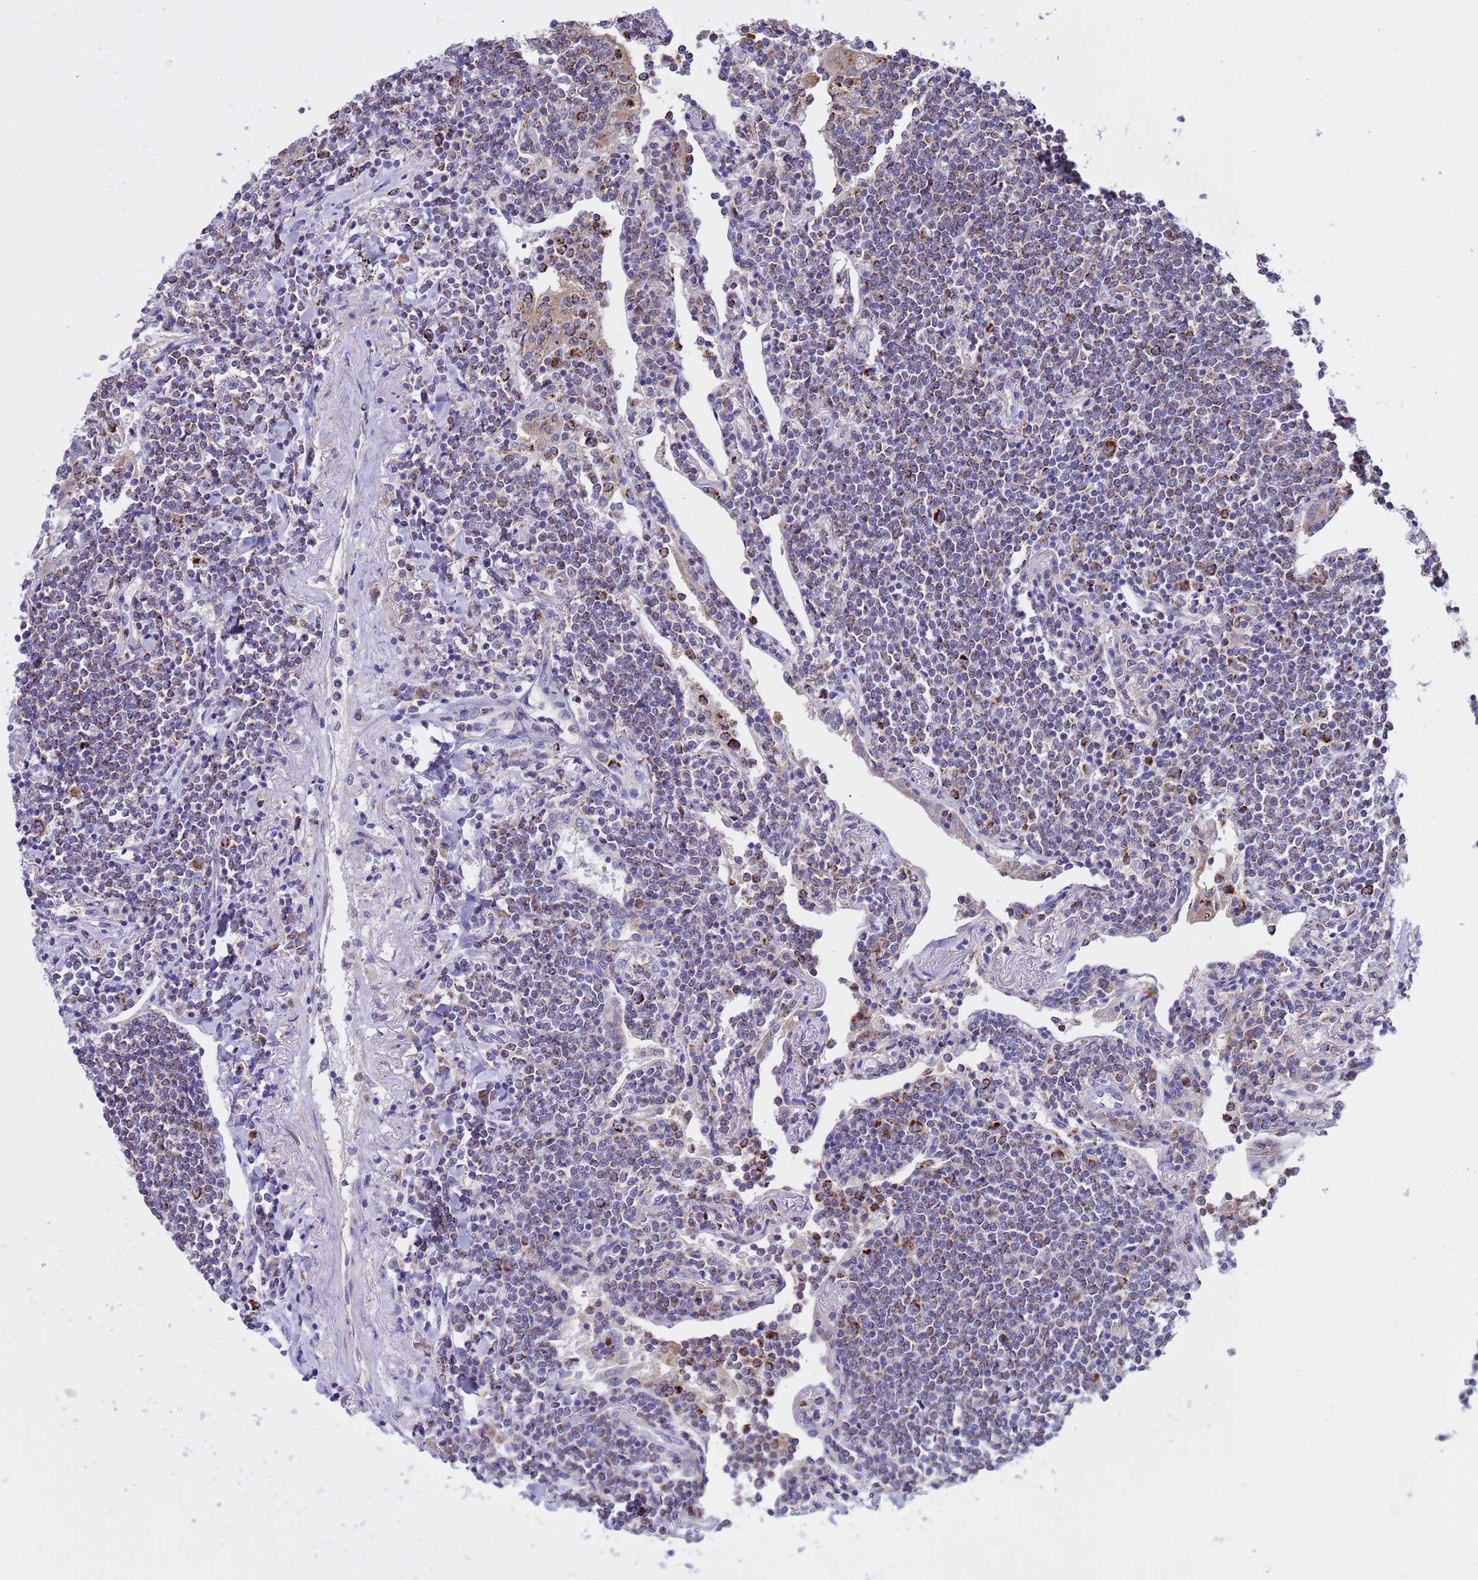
{"staining": {"intensity": "moderate", "quantity": "<25%", "location": "cytoplasmic/membranous"}, "tissue": "lymphoma", "cell_type": "Tumor cells", "image_type": "cancer", "snomed": [{"axis": "morphology", "description": "Malignant lymphoma, non-Hodgkin's type, Low grade"}, {"axis": "topography", "description": "Lung"}], "caption": "A brown stain highlights moderate cytoplasmic/membranous positivity of a protein in lymphoma tumor cells.", "gene": "TUBGCP3", "patient": {"sex": "female", "age": 71}}